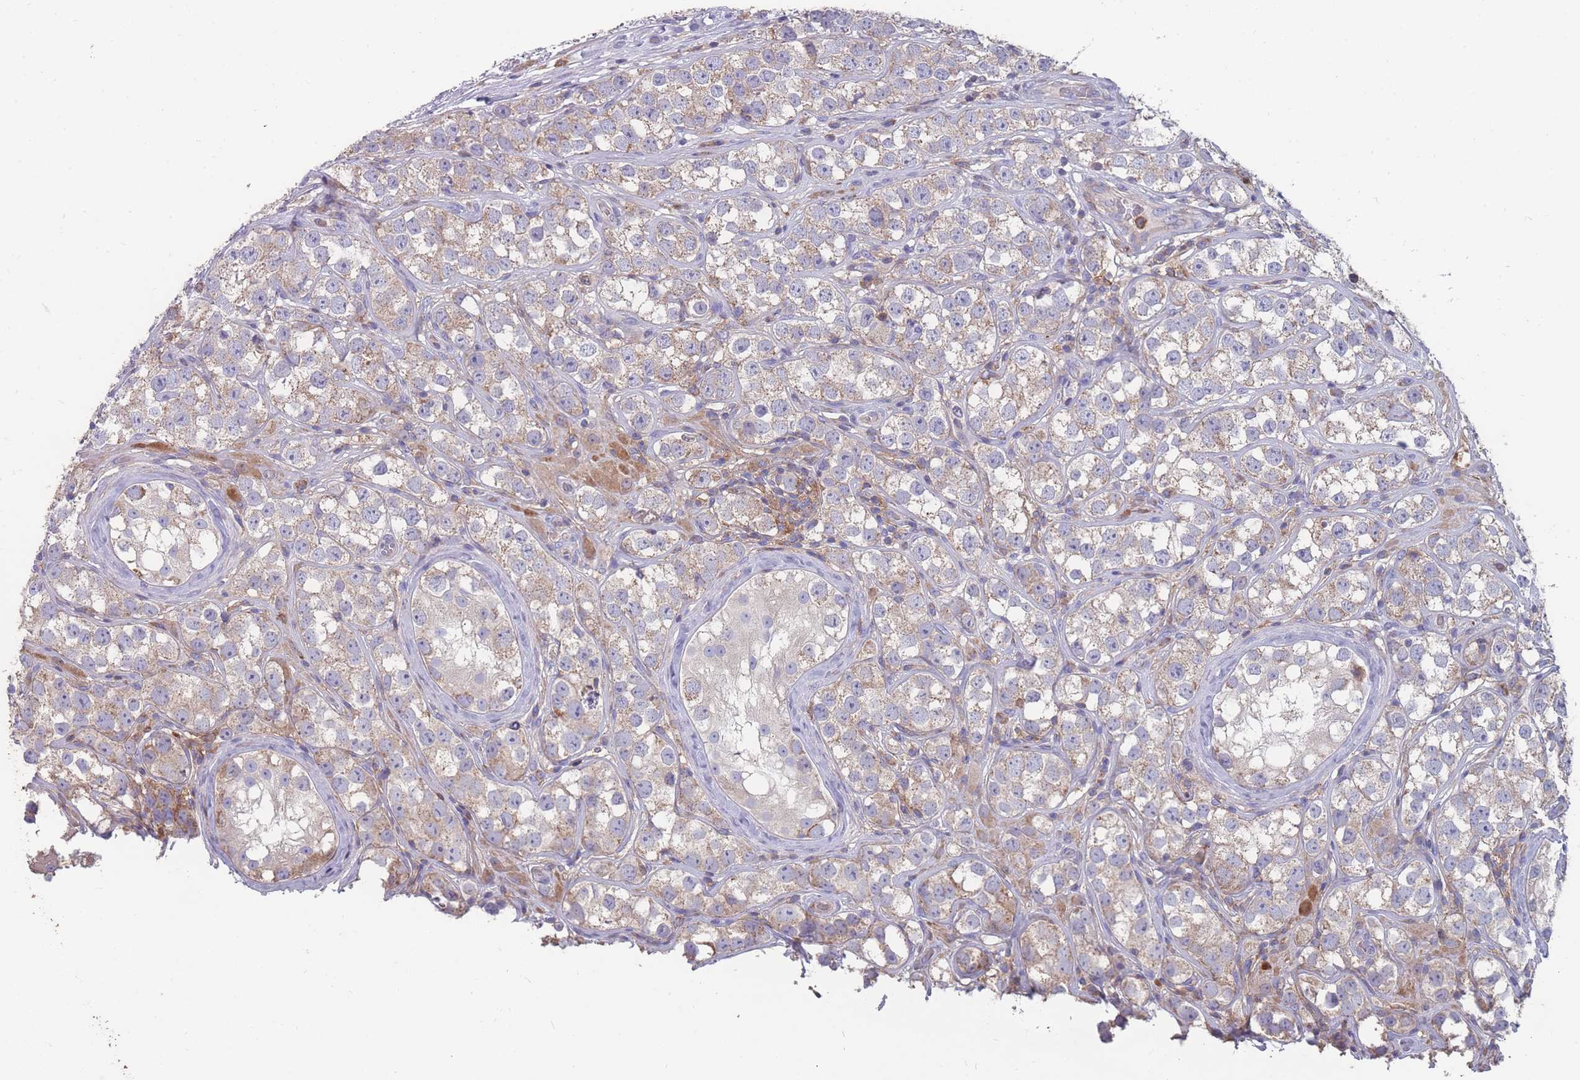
{"staining": {"intensity": "weak", "quantity": "25%-75%", "location": "cytoplasmic/membranous"}, "tissue": "testis cancer", "cell_type": "Tumor cells", "image_type": "cancer", "snomed": [{"axis": "morphology", "description": "Seminoma, NOS"}, {"axis": "topography", "description": "Testis"}], "caption": "Seminoma (testis) stained with a brown dye displays weak cytoplasmic/membranous positive positivity in approximately 25%-75% of tumor cells.", "gene": "CD33", "patient": {"sex": "male", "age": 28}}